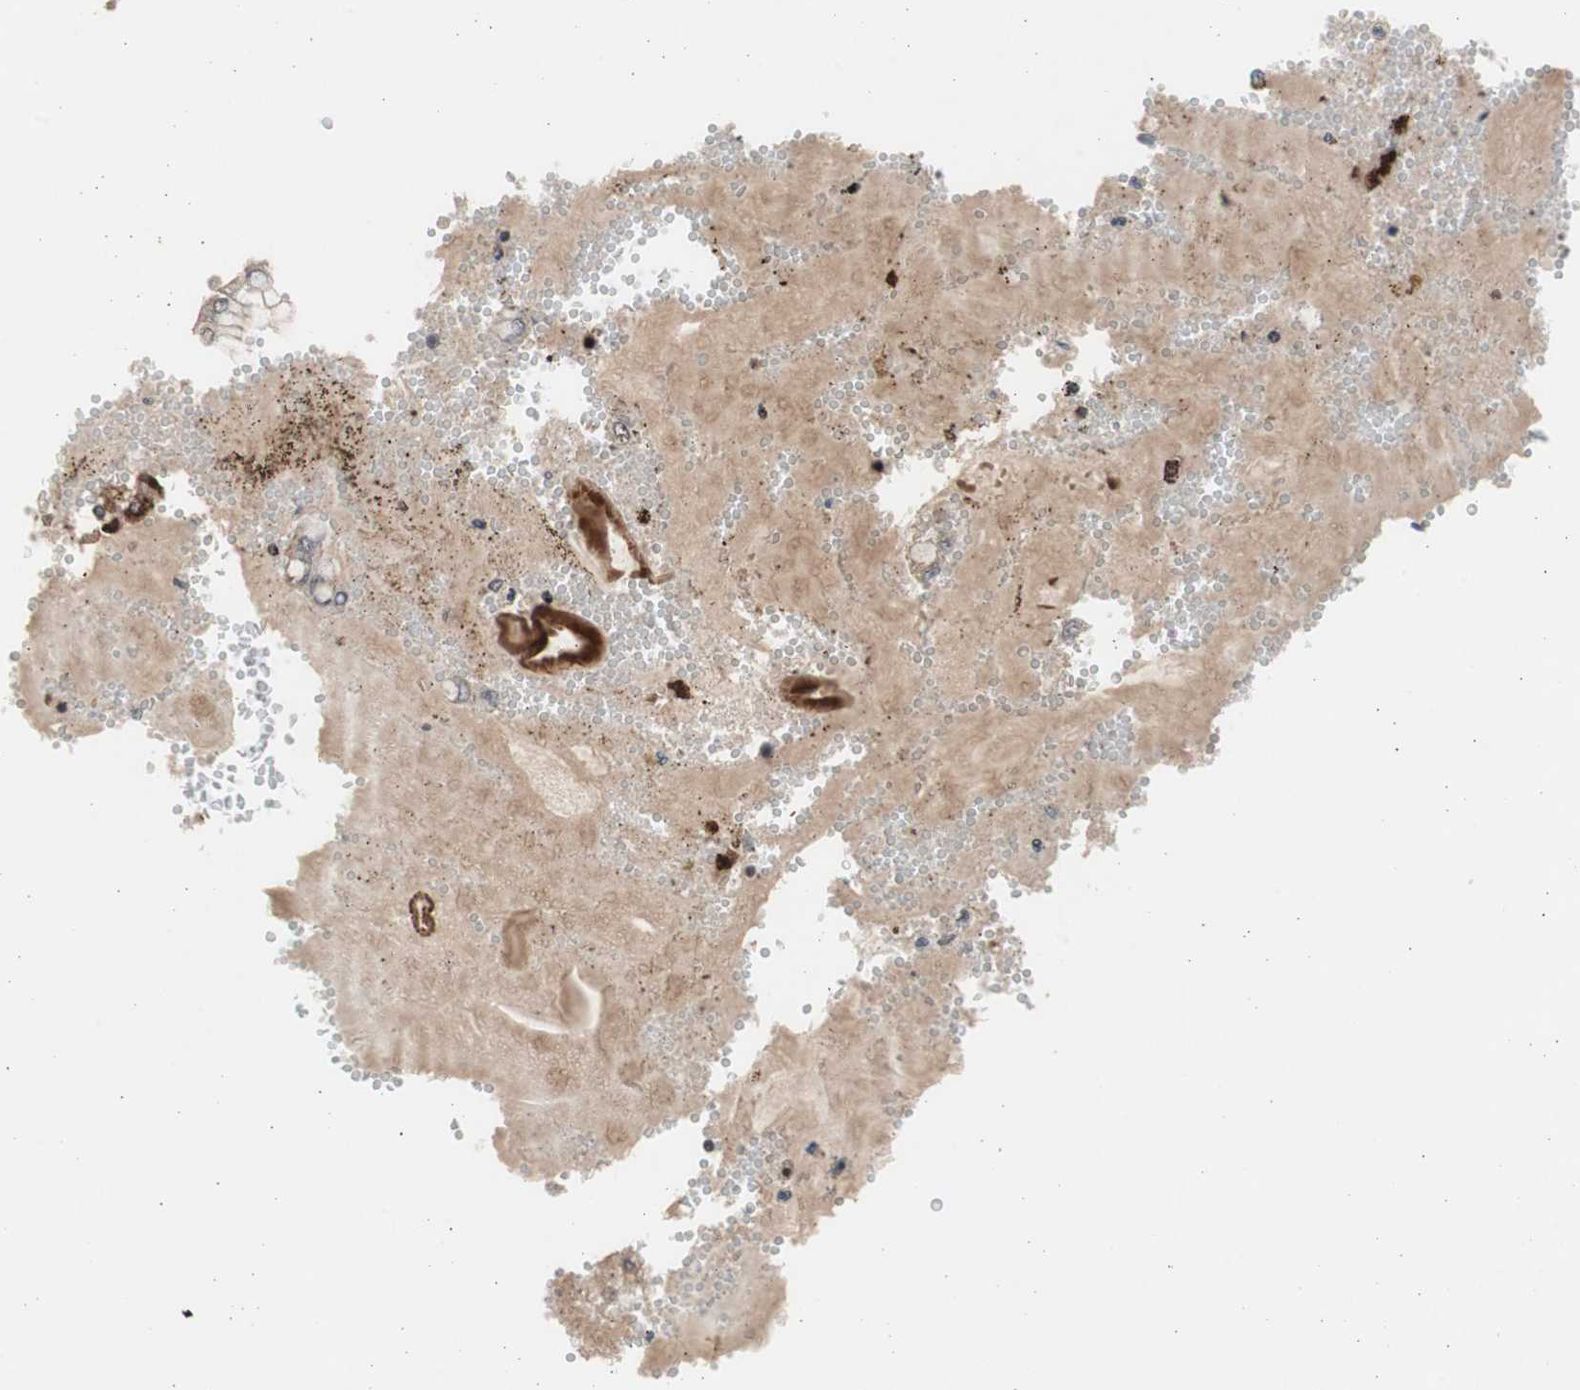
{"staining": {"intensity": "weak", "quantity": ">75%", "location": "cytoplasmic/membranous,nuclear"}, "tissue": "stomach cancer", "cell_type": "Tumor cells", "image_type": "cancer", "snomed": [{"axis": "morphology", "description": "Normal tissue, NOS"}, {"axis": "morphology", "description": "Adenocarcinoma, NOS"}, {"axis": "topography", "description": "Stomach, upper"}, {"axis": "topography", "description": "Stomach"}], "caption": "The micrograph shows staining of stomach adenocarcinoma, revealing weak cytoplasmic/membranous and nuclear protein expression (brown color) within tumor cells. Using DAB (brown) and hematoxylin (blue) stains, captured at high magnification using brightfield microscopy.", "gene": "RPA1", "patient": {"sex": "male", "age": 76}}